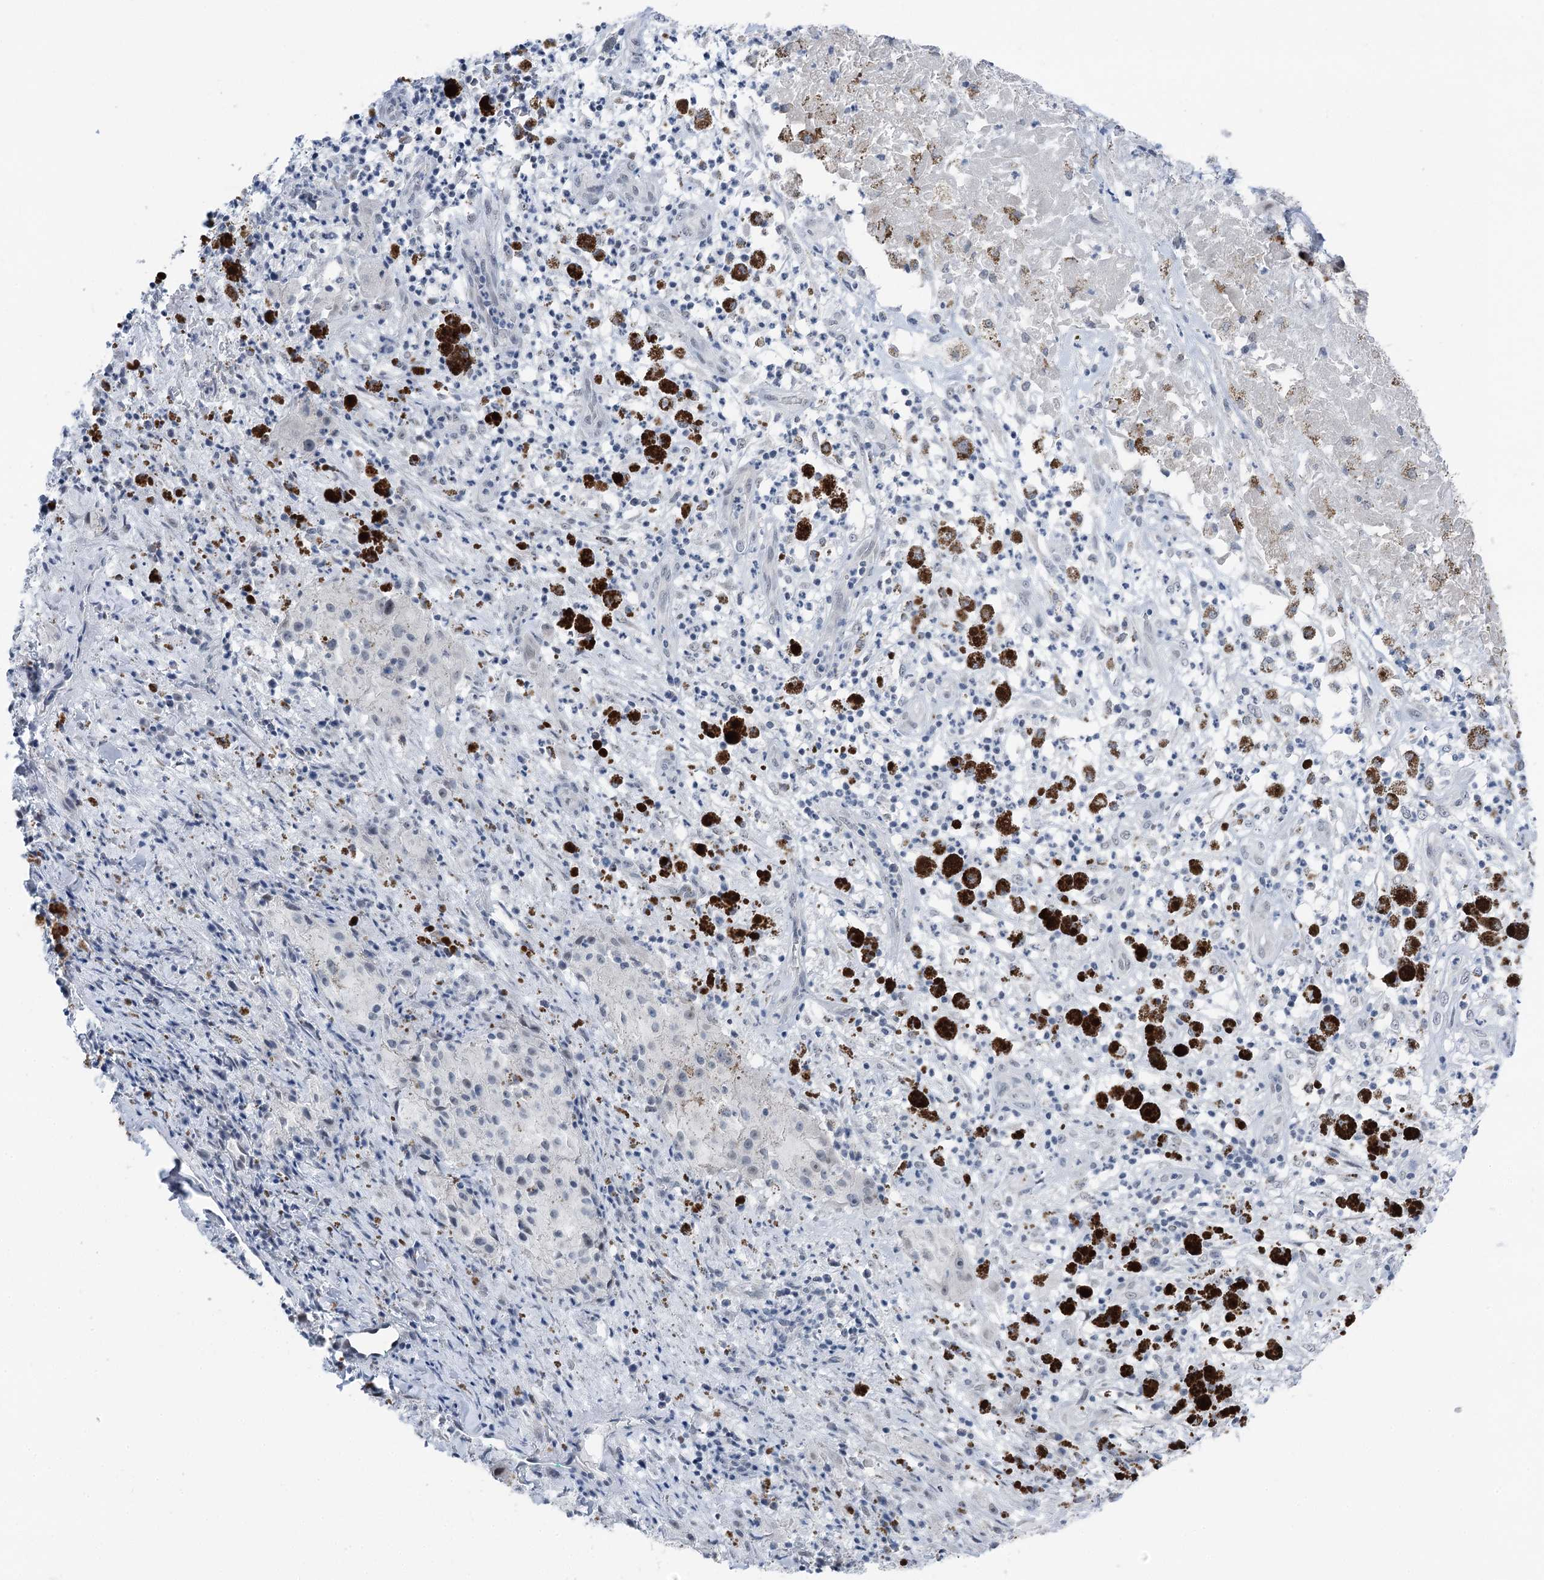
{"staining": {"intensity": "negative", "quantity": "none", "location": "none"}, "tissue": "melanoma", "cell_type": "Tumor cells", "image_type": "cancer", "snomed": [{"axis": "morphology", "description": "Necrosis, NOS"}, {"axis": "morphology", "description": "Malignant melanoma, NOS"}, {"axis": "topography", "description": "Skin"}], "caption": "Malignant melanoma stained for a protein using immunohistochemistry shows no staining tumor cells.", "gene": "STEEP1", "patient": {"sex": "female", "age": 87}}